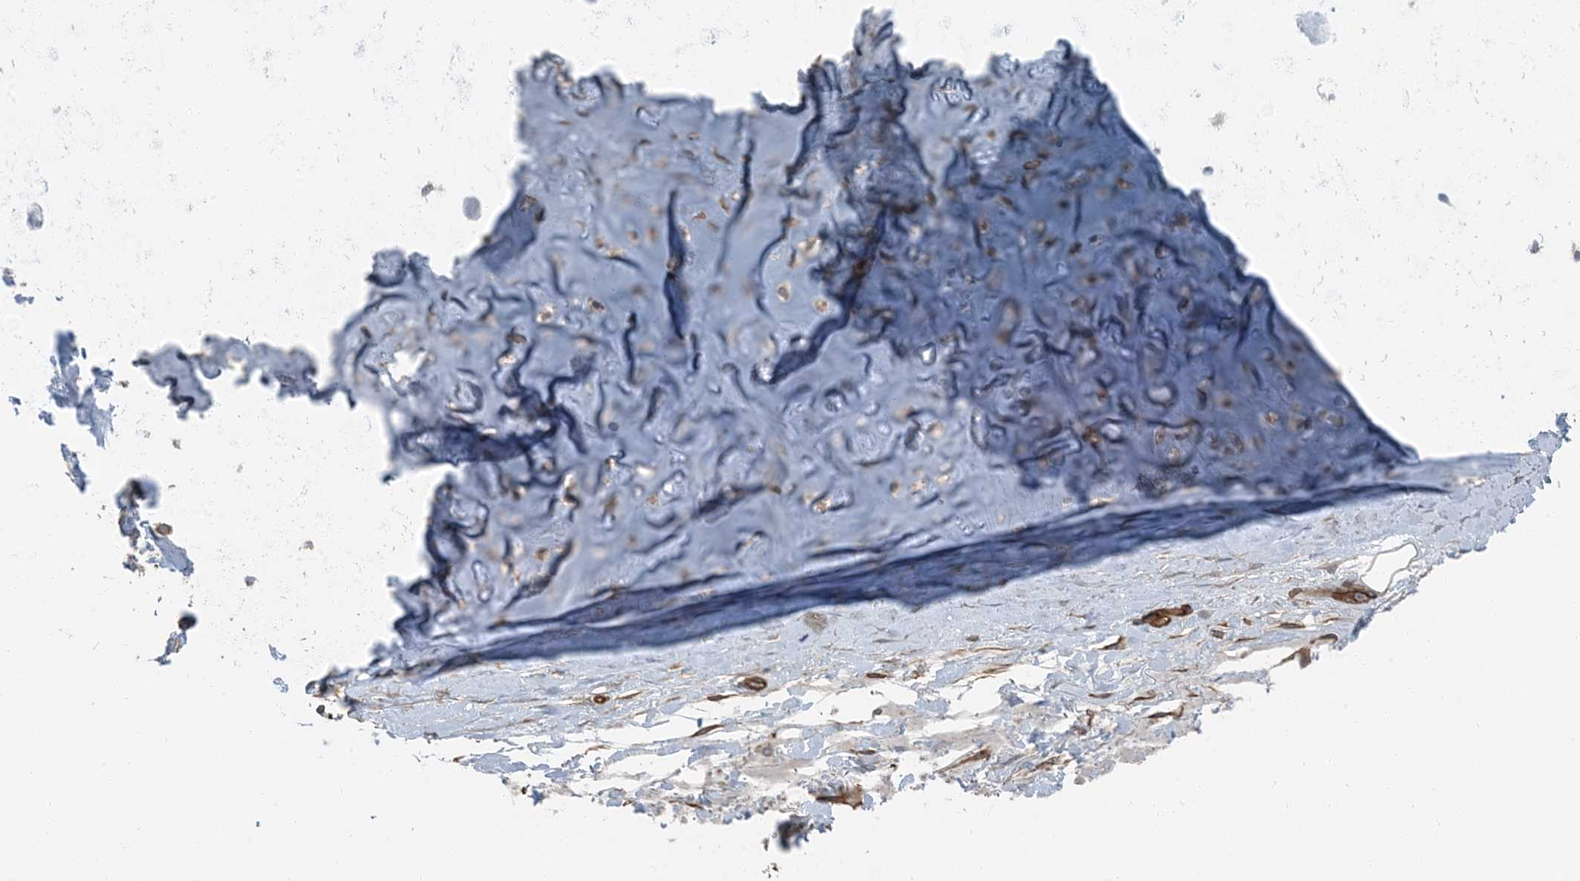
{"staining": {"intensity": "moderate", "quantity": ">75%", "location": "cytoplasmic/membranous"}, "tissue": "adipose tissue", "cell_type": "Adipocytes", "image_type": "normal", "snomed": [{"axis": "morphology", "description": "Normal tissue, NOS"}, {"axis": "topography", "description": "Cartilage tissue"}], "caption": "Immunohistochemistry (DAB (3,3'-diaminobenzidine)) staining of unremarkable human adipose tissue shows moderate cytoplasmic/membranous protein expression in approximately >75% of adipocytes. The protein of interest is shown in brown color, while the nuclei are stained blue.", "gene": "ZFP90", "patient": {"sex": "female", "age": 63}}